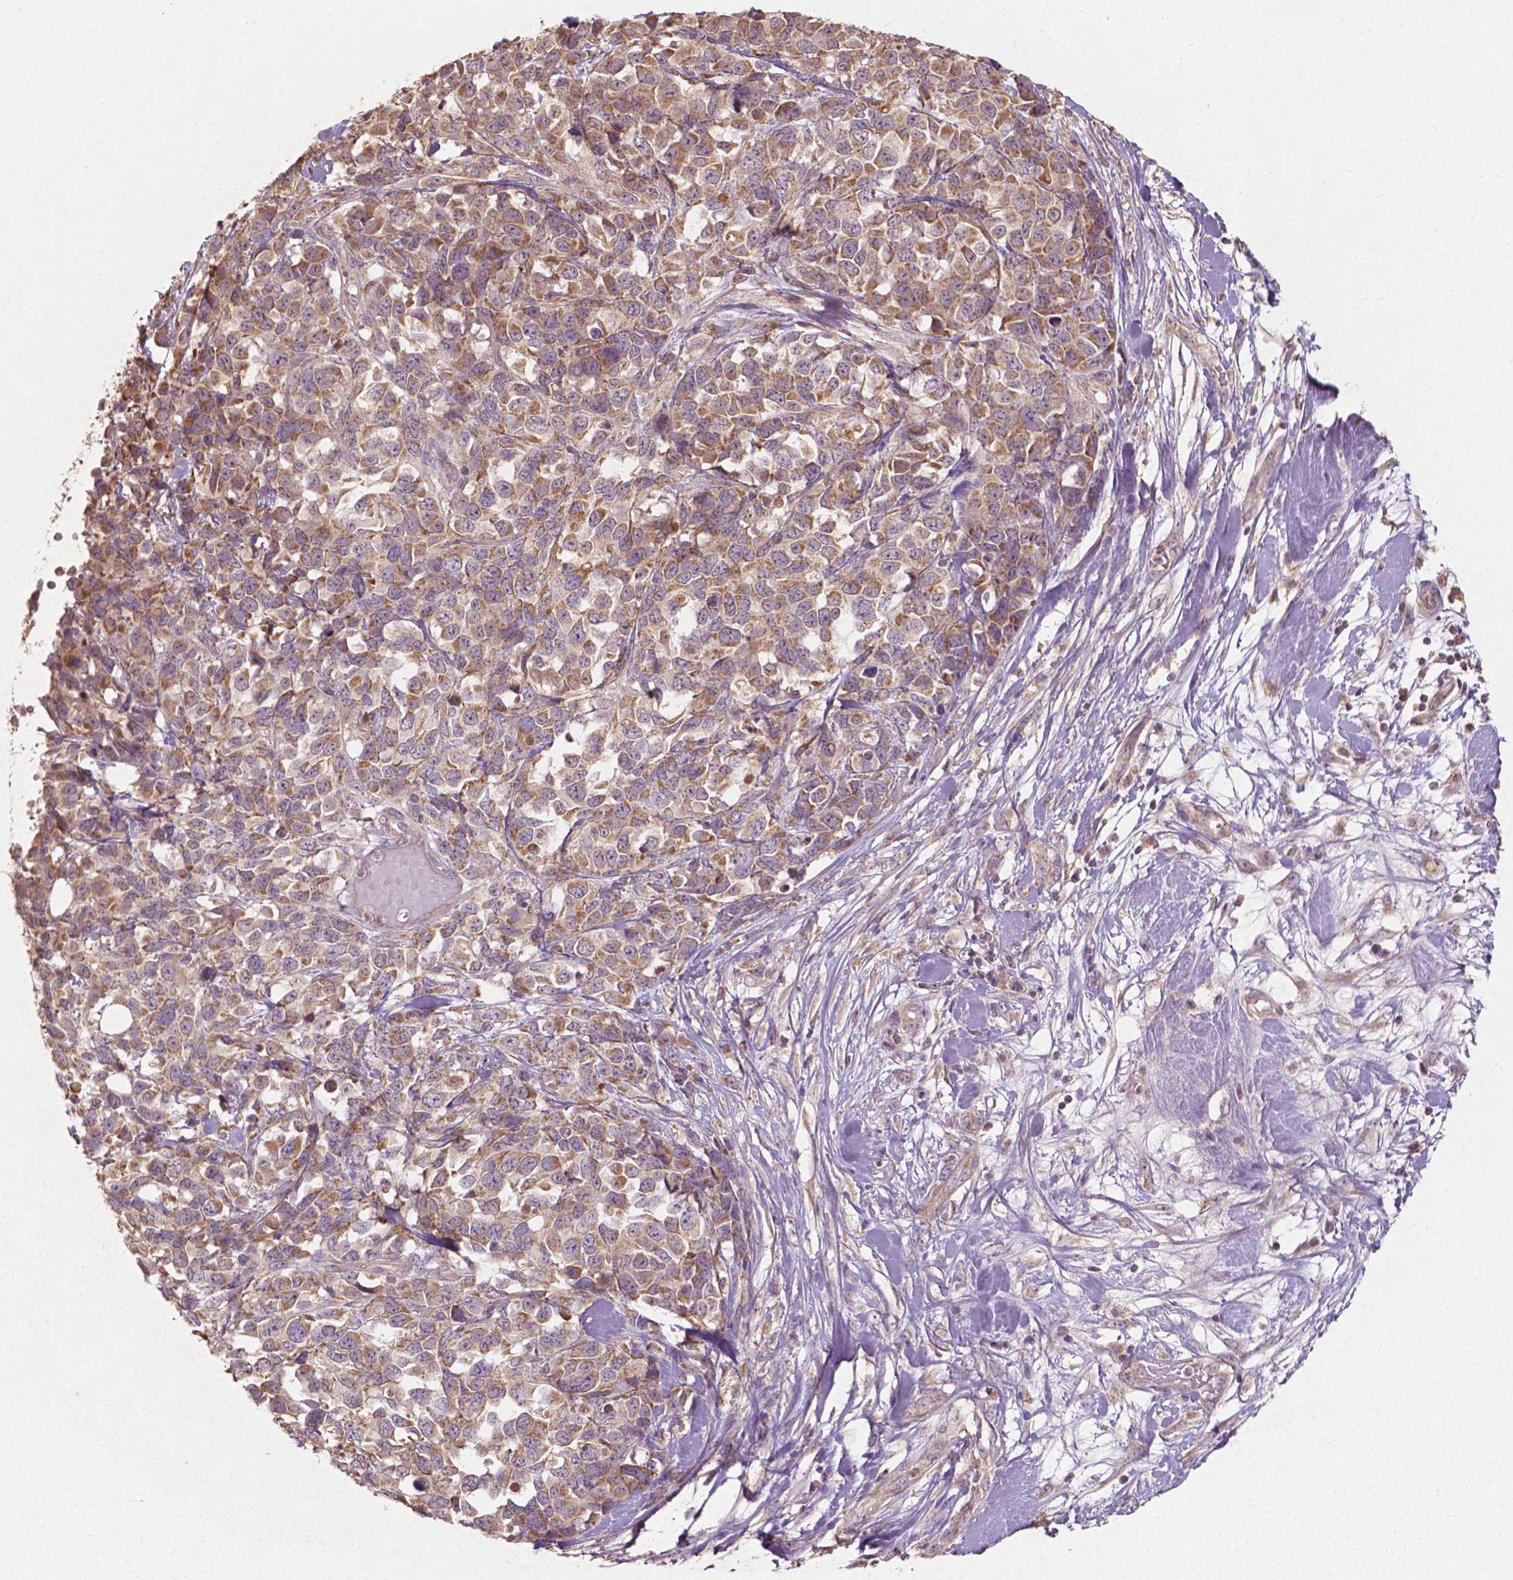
{"staining": {"intensity": "moderate", "quantity": ">75%", "location": "cytoplasmic/membranous"}, "tissue": "melanoma", "cell_type": "Tumor cells", "image_type": "cancer", "snomed": [{"axis": "morphology", "description": "Malignant melanoma, Metastatic site"}, {"axis": "topography", "description": "Skin"}], "caption": "Protein staining shows moderate cytoplasmic/membranous expression in approximately >75% of tumor cells in melanoma.", "gene": "ST6GALNAC5", "patient": {"sex": "male", "age": 84}}